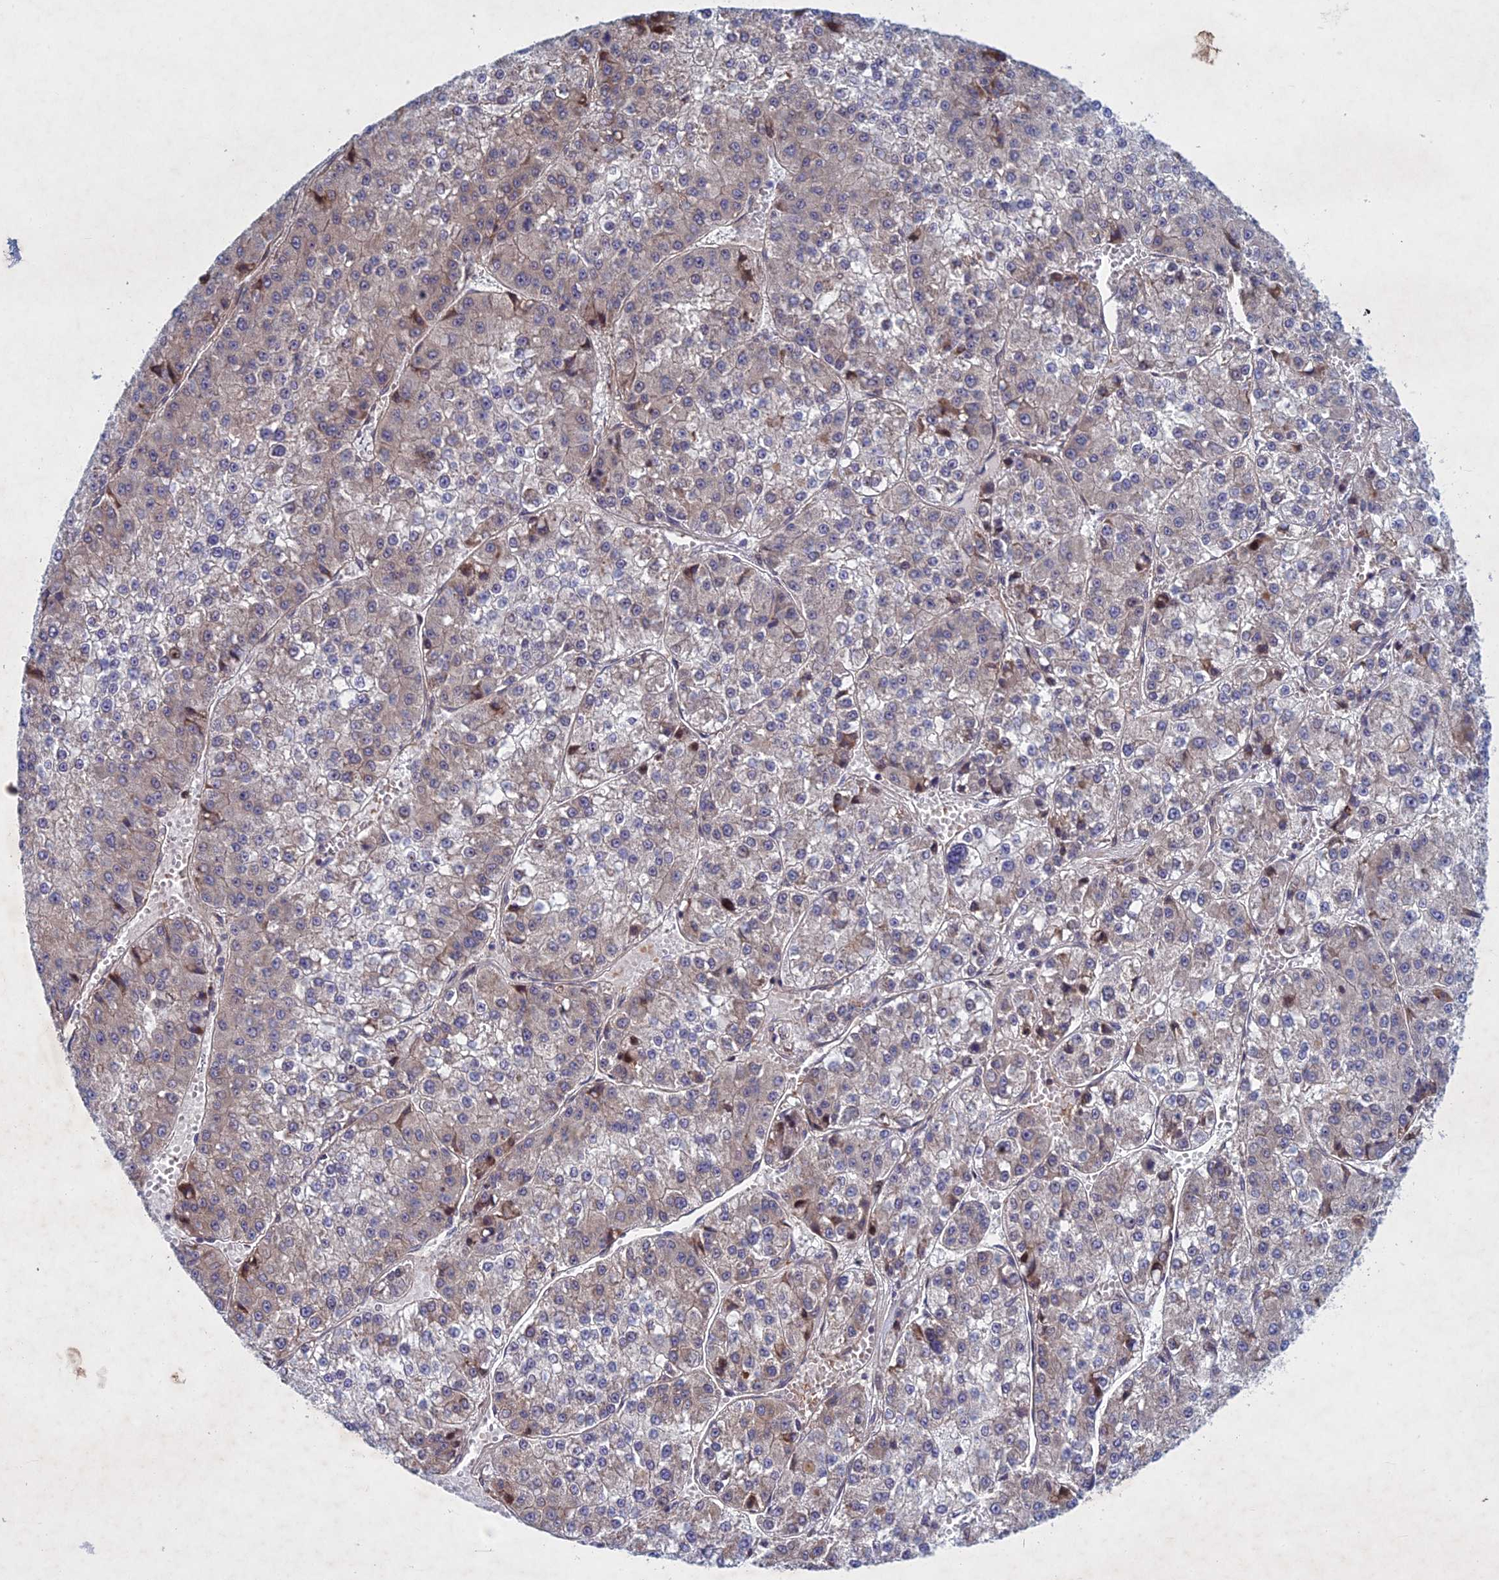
{"staining": {"intensity": "negative", "quantity": "none", "location": "none"}, "tissue": "liver cancer", "cell_type": "Tumor cells", "image_type": "cancer", "snomed": [{"axis": "morphology", "description": "Carcinoma, Hepatocellular, NOS"}, {"axis": "topography", "description": "Liver"}], "caption": "Photomicrograph shows no significant protein positivity in tumor cells of hepatocellular carcinoma (liver).", "gene": "PTHLH", "patient": {"sex": "female", "age": 73}}